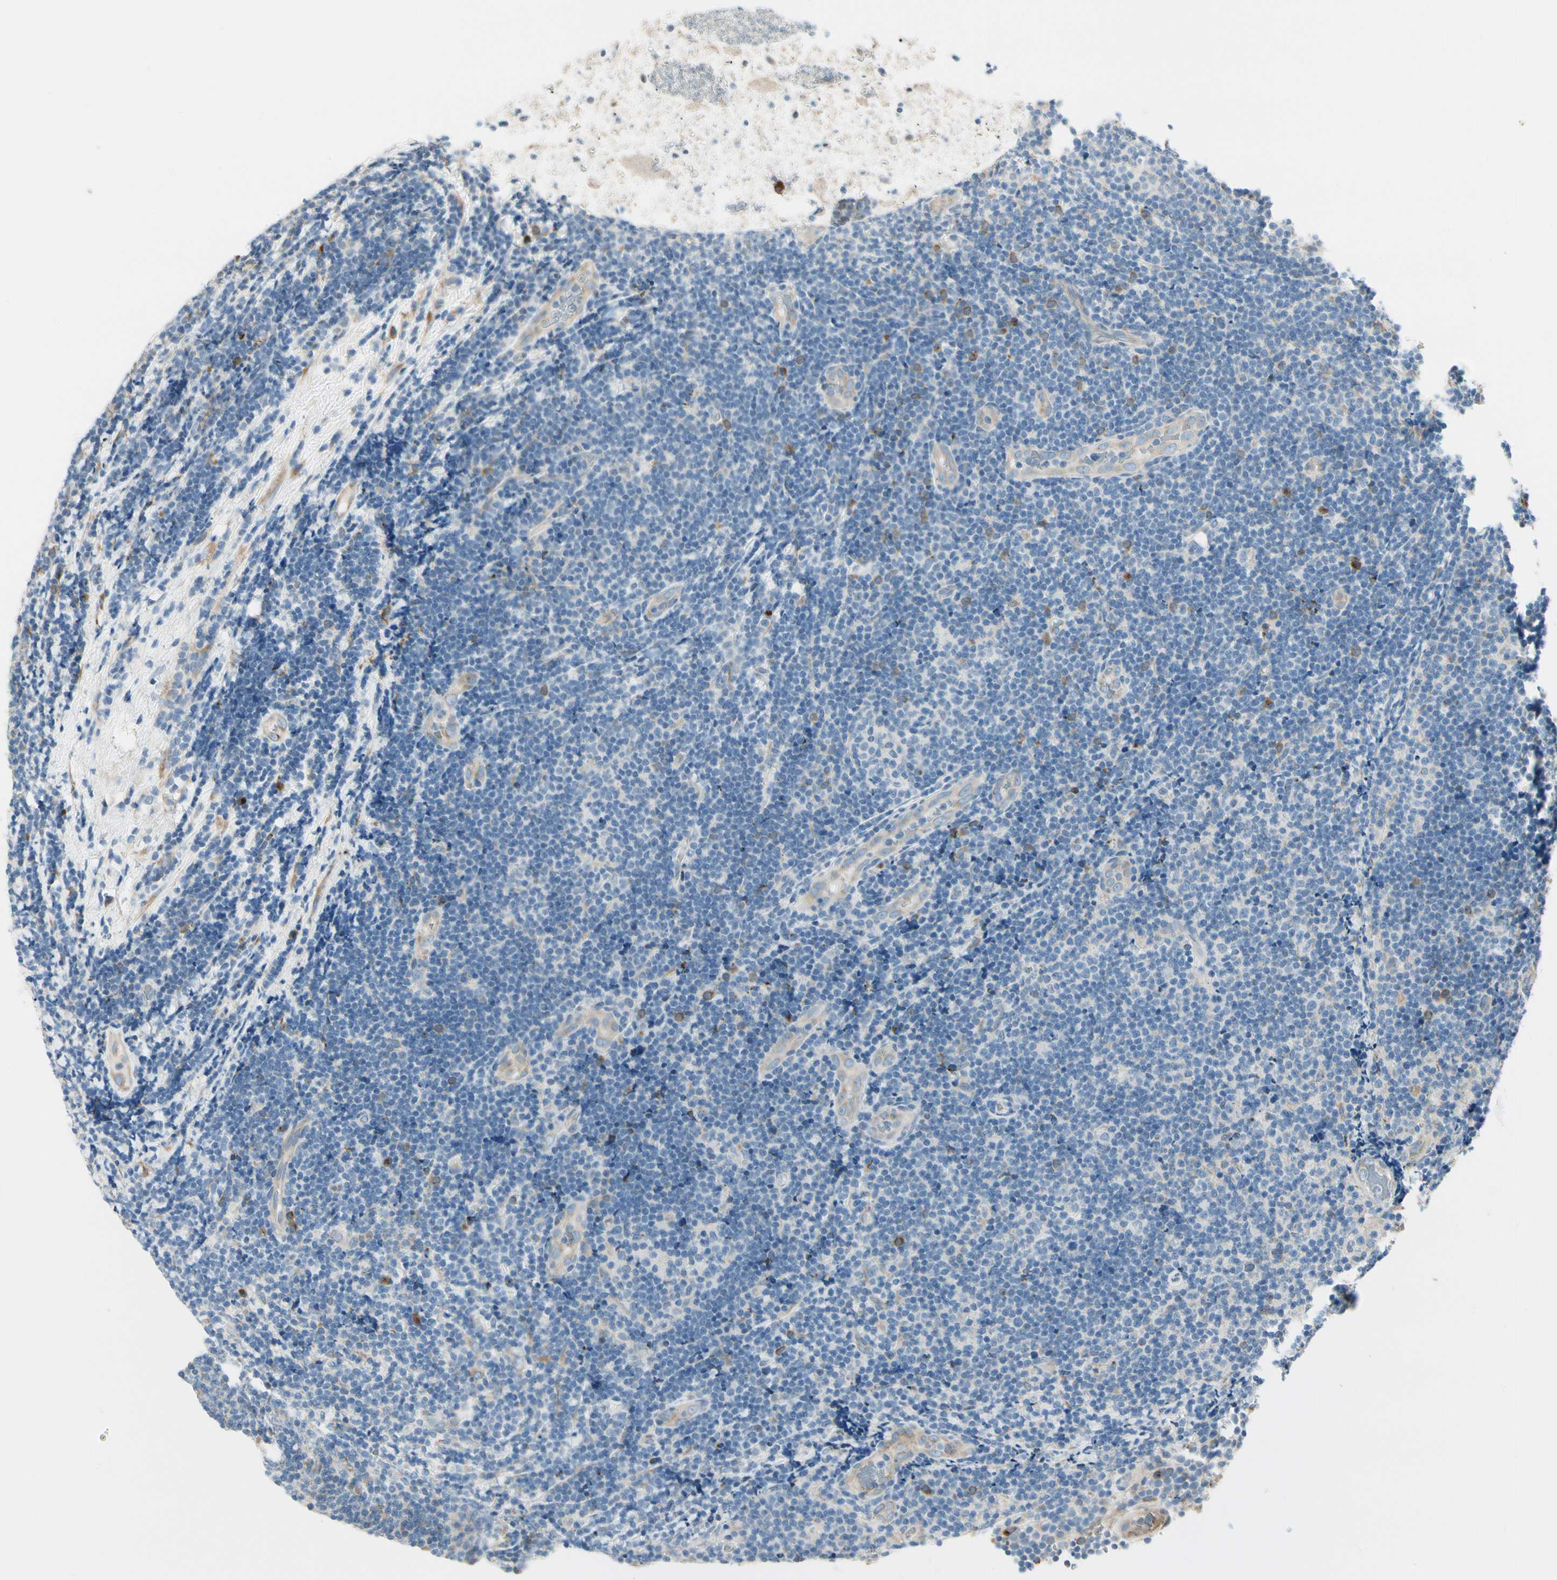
{"staining": {"intensity": "negative", "quantity": "none", "location": "none"}, "tissue": "lymphoma", "cell_type": "Tumor cells", "image_type": "cancer", "snomed": [{"axis": "morphology", "description": "Malignant lymphoma, non-Hodgkin's type, Low grade"}, {"axis": "topography", "description": "Lymph node"}], "caption": "DAB (3,3'-diaminobenzidine) immunohistochemical staining of human malignant lymphoma, non-Hodgkin's type (low-grade) displays no significant expression in tumor cells.", "gene": "NUCB2", "patient": {"sex": "male", "age": 83}}